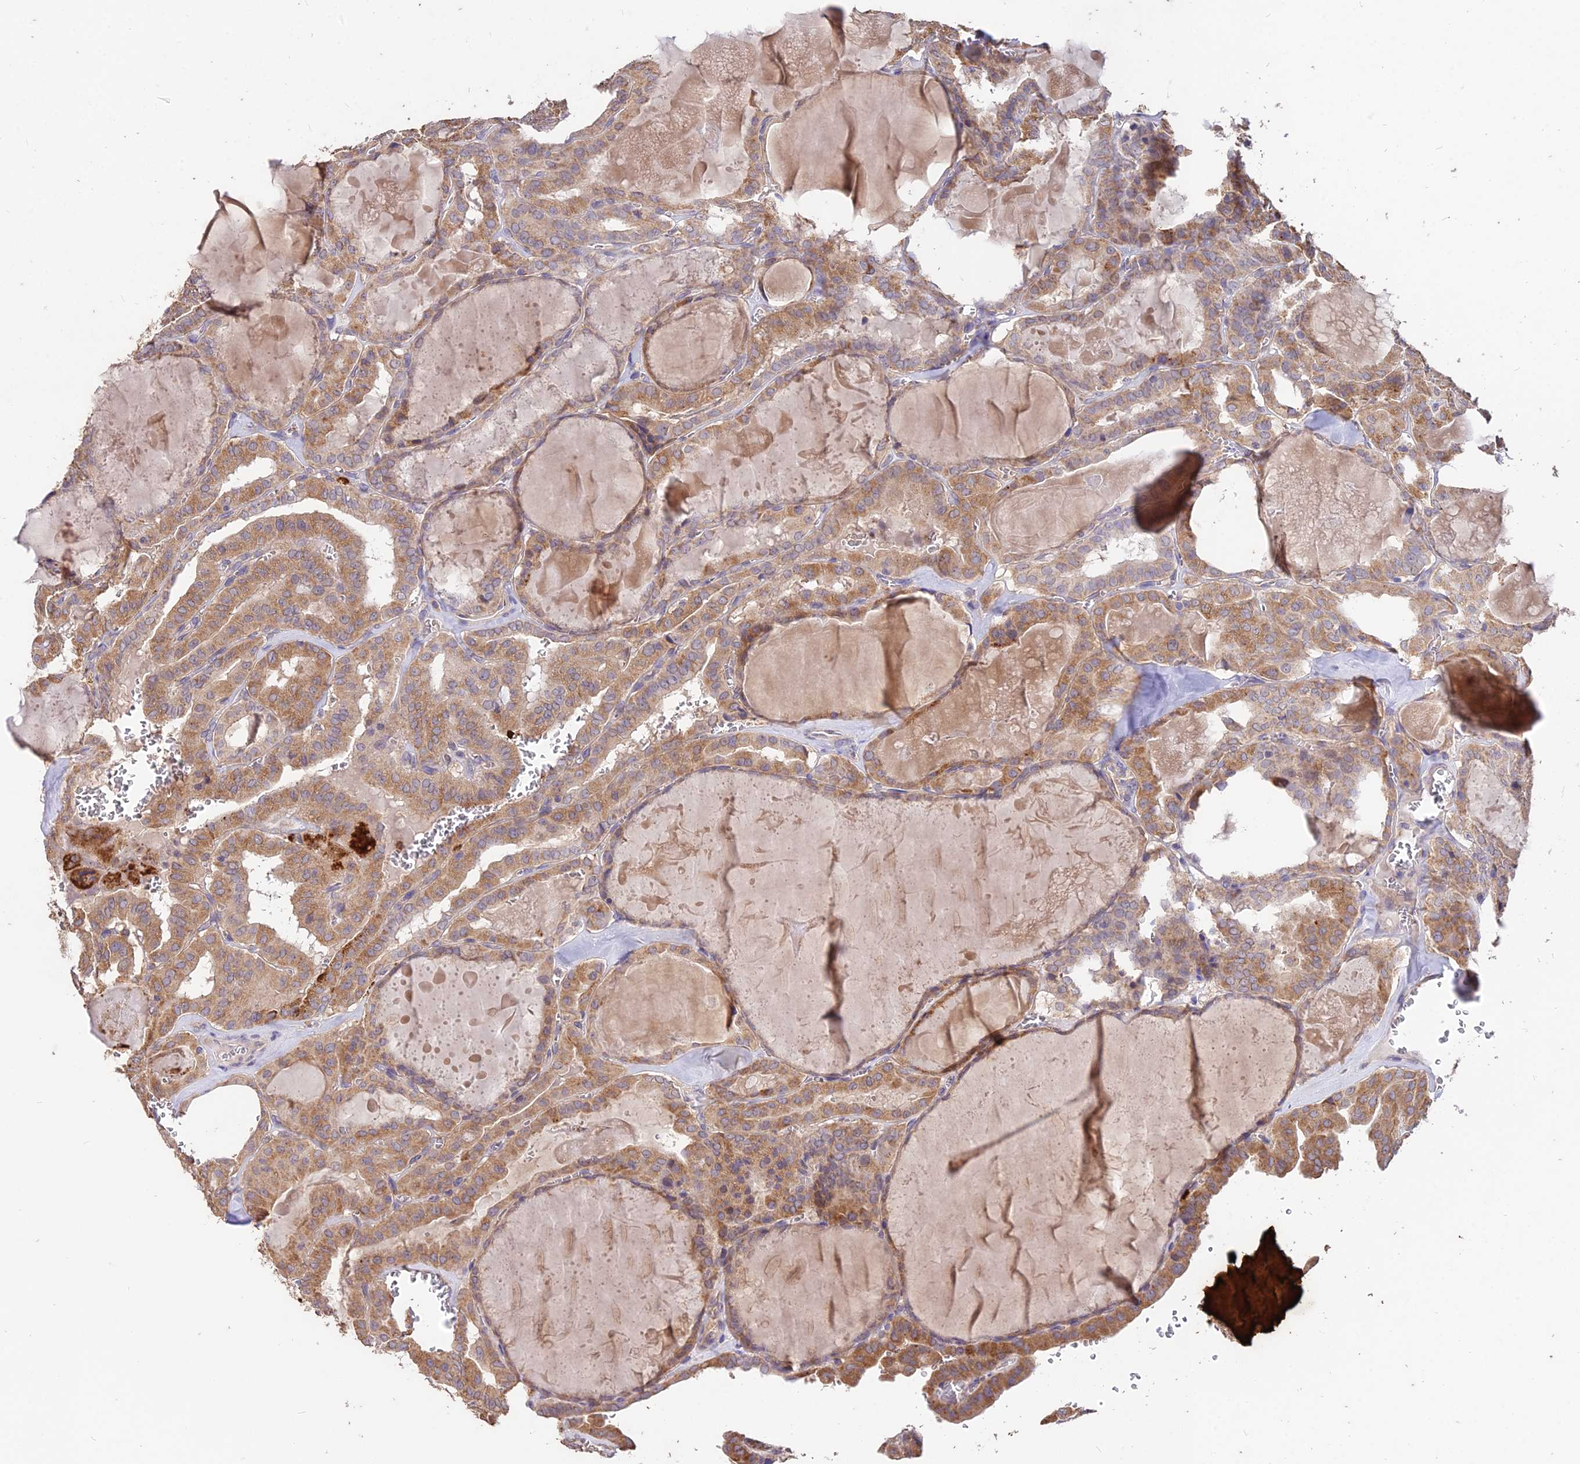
{"staining": {"intensity": "moderate", "quantity": ">75%", "location": "cytoplasmic/membranous"}, "tissue": "thyroid cancer", "cell_type": "Tumor cells", "image_type": "cancer", "snomed": [{"axis": "morphology", "description": "Papillary adenocarcinoma, NOS"}, {"axis": "topography", "description": "Thyroid gland"}], "caption": "DAB (3,3'-diaminobenzidine) immunohistochemical staining of human thyroid cancer (papillary adenocarcinoma) reveals moderate cytoplasmic/membranous protein positivity in approximately >75% of tumor cells.", "gene": "SDHD", "patient": {"sex": "male", "age": 52}}